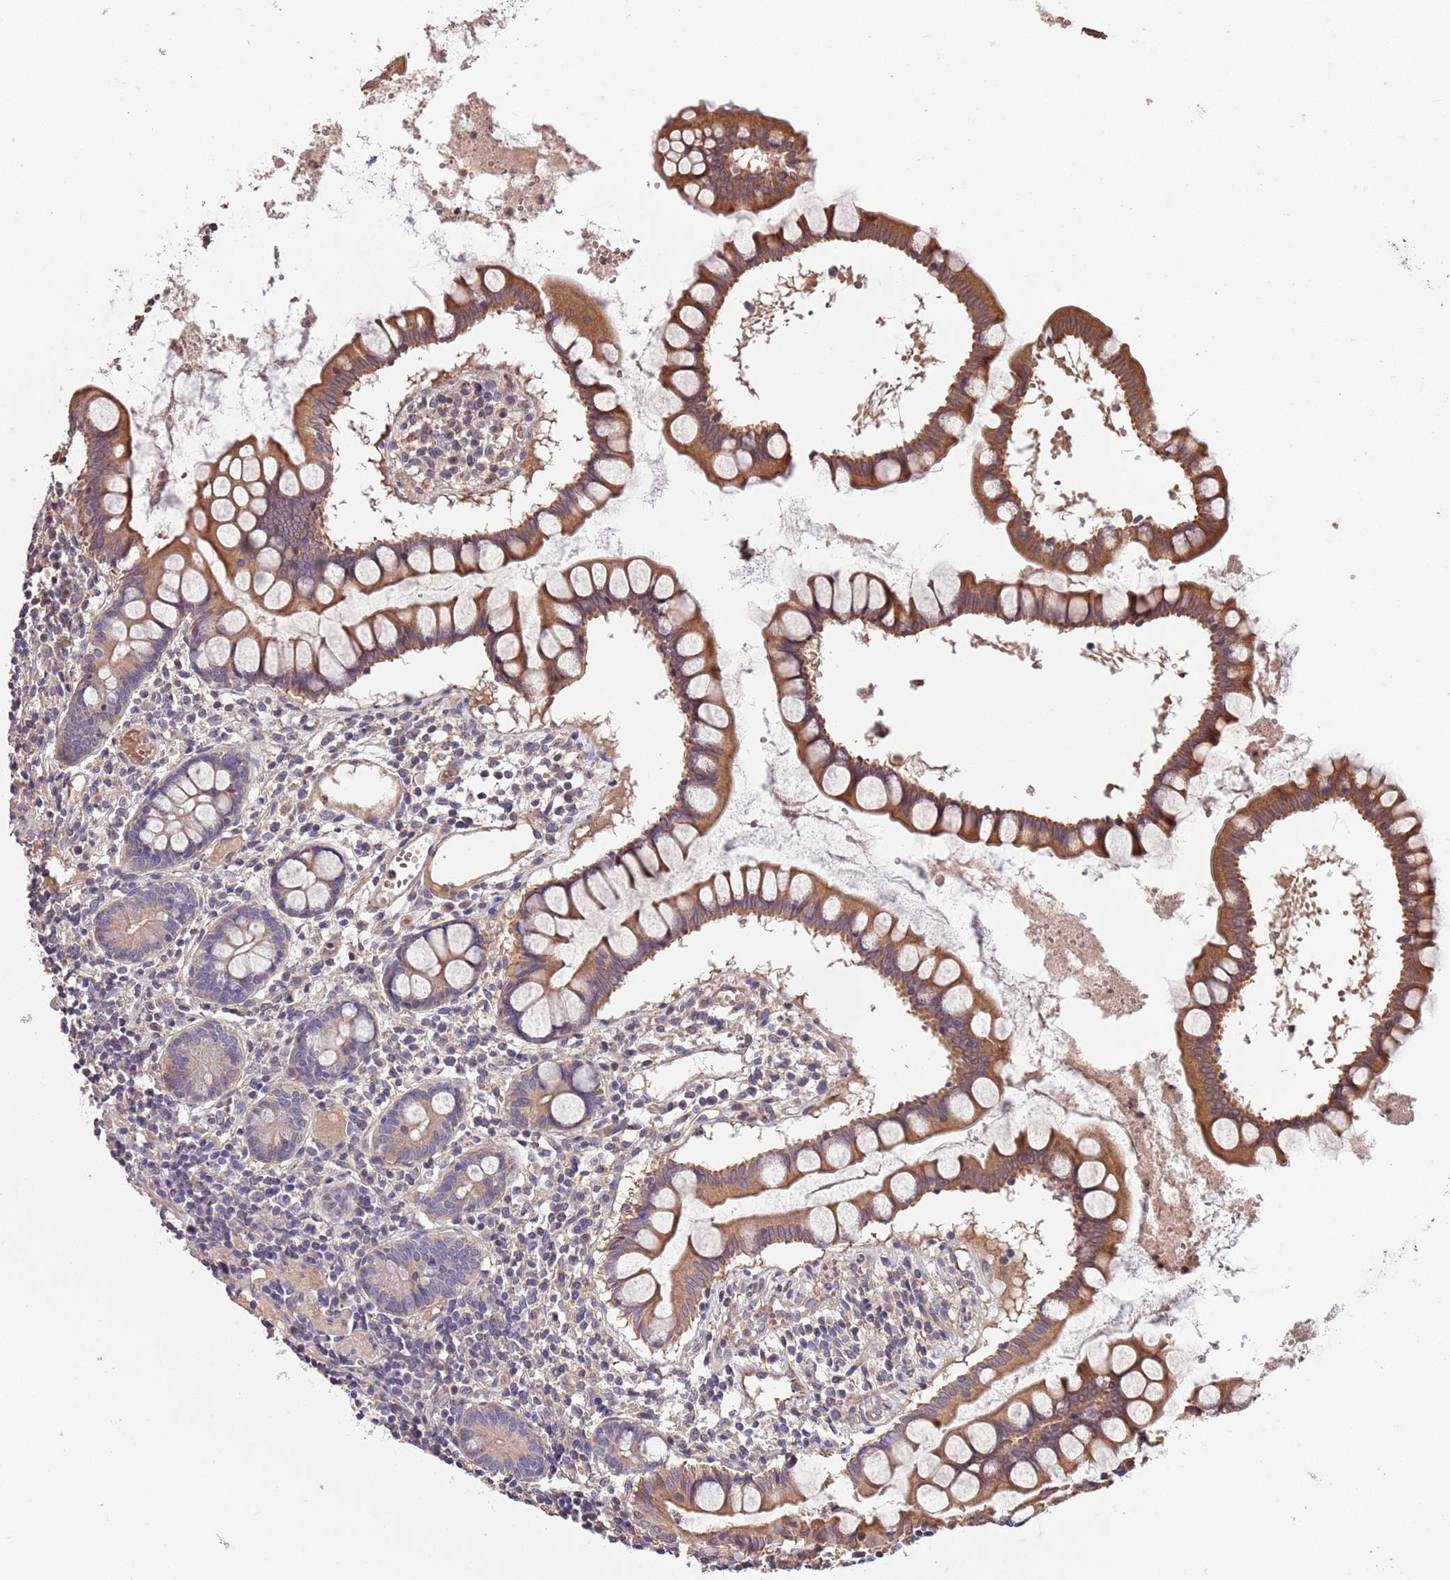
{"staining": {"intensity": "moderate", "quantity": "25%-75%", "location": "cytoplasmic/membranous"}, "tissue": "colon", "cell_type": "Glandular cells", "image_type": "normal", "snomed": [{"axis": "morphology", "description": "Normal tissue, NOS"}, {"axis": "morphology", "description": "Adenocarcinoma, NOS"}, {"axis": "topography", "description": "Colon"}], "caption": "Colon stained for a protein displays moderate cytoplasmic/membranous positivity in glandular cells. The staining was performed using DAB to visualize the protein expression in brown, while the nuclei were stained in blue with hematoxylin (Magnification: 20x).", "gene": "FAM89B", "patient": {"sex": "female", "age": 55}}